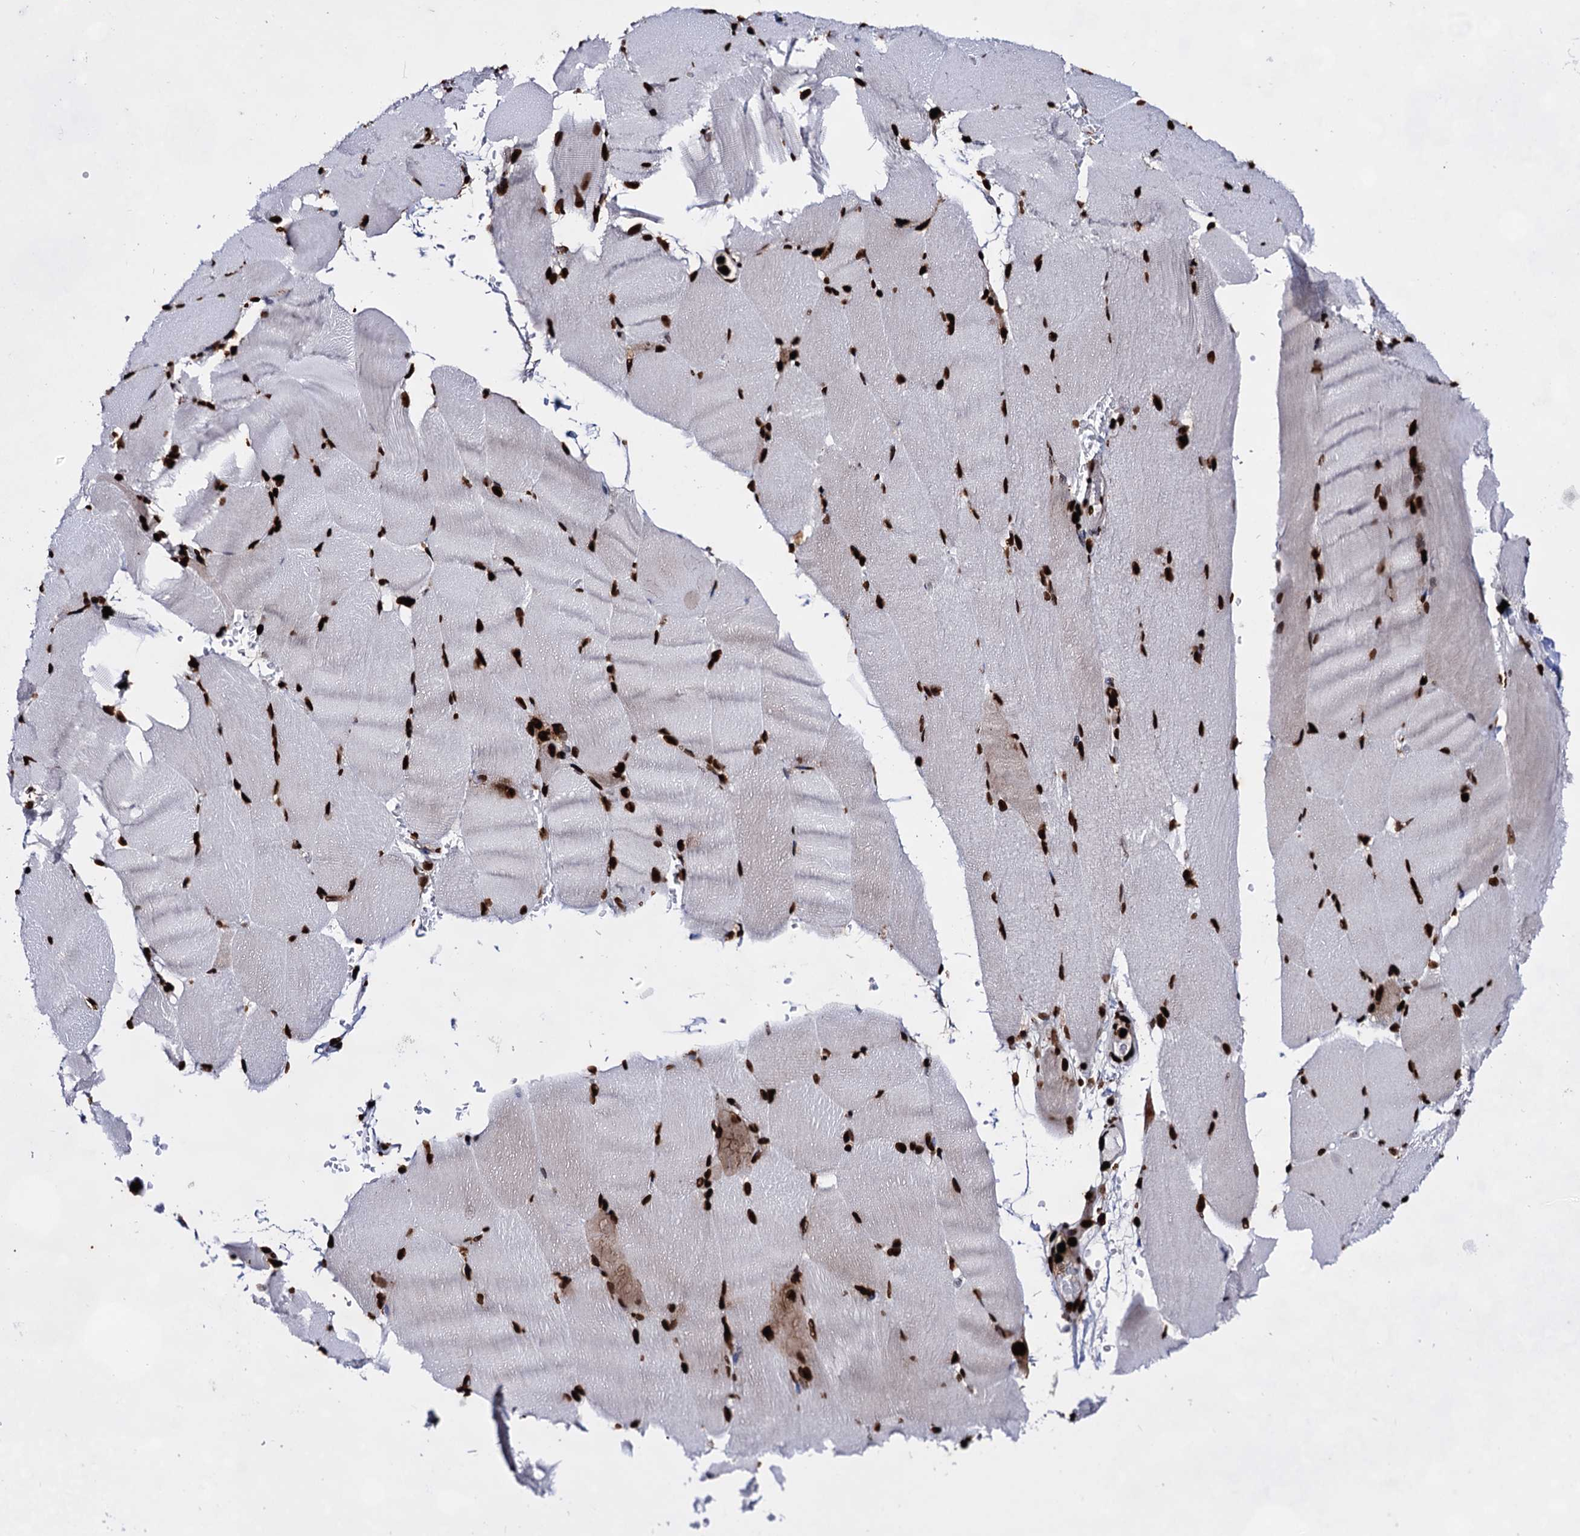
{"staining": {"intensity": "strong", "quantity": ">75%", "location": "nuclear"}, "tissue": "skeletal muscle", "cell_type": "Myocytes", "image_type": "normal", "snomed": [{"axis": "morphology", "description": "Normal tissue, NOS"}, {"axis": "topography", "description": "Skeletal muscle"}, {"axis": "topography", "description": "Parathyroid gland"}], "caption": "Unremarkable skeletal muscle displays strong nuclear positivity in about >75% of myocytes, visualized by immunohistochemistry.", "gene": "HMGB2", "patient": {"sex": "female", "age": 37}}